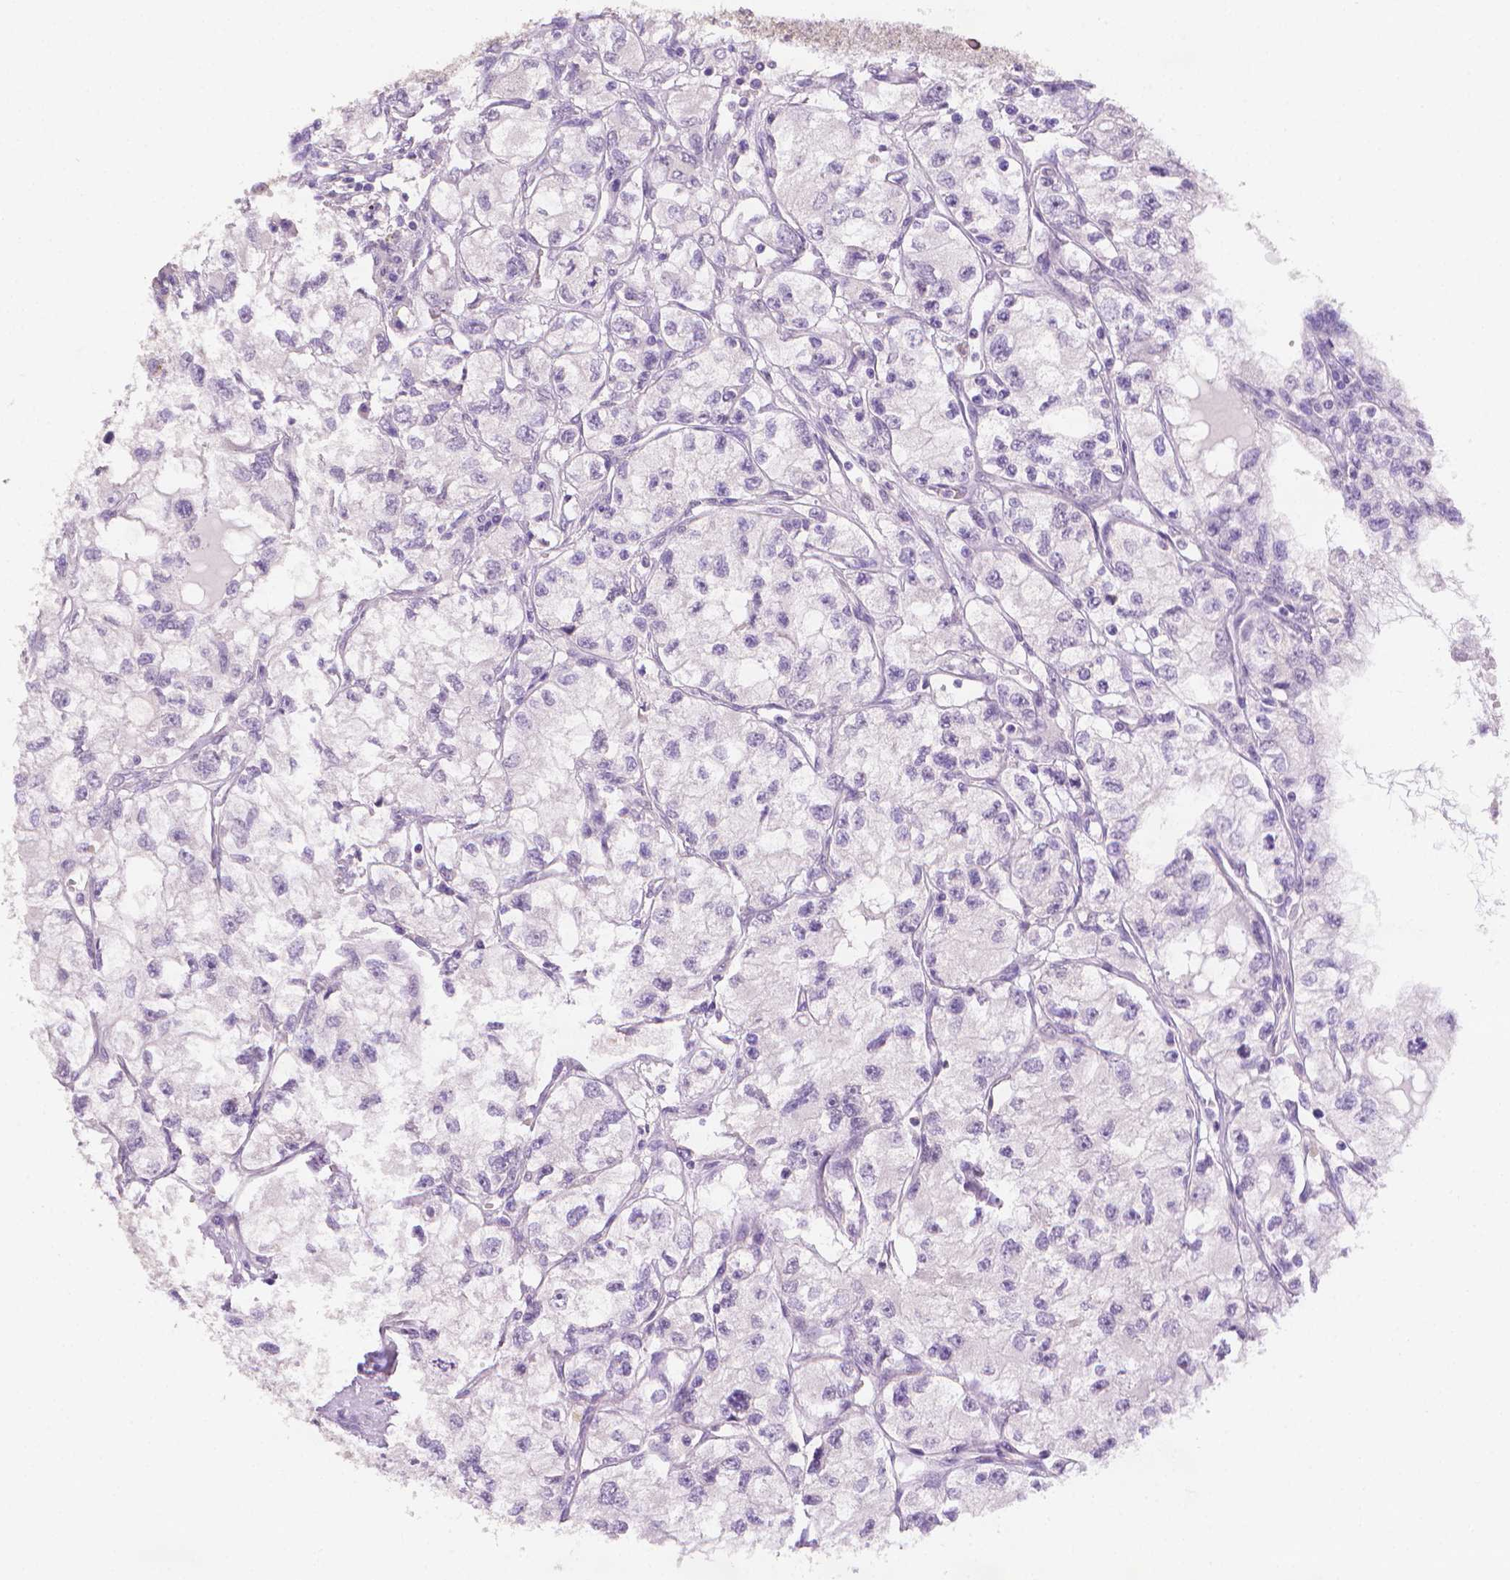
{"staining": {"intensity": "negative", "quantity": "none", "location": "none"}, "tissue": "renal cancer", "cell_type": "Tumor cells", "image_type": "cancer", "snomed": [{"axis": "morphology", "description": "Adenocarcinoma, NOS"}, {"axis": "topography", "description": "Kidney"}], "caption": "This photomicrograph is of renal cancer stained with immunohistochemistry to label a protein in brown with the nuclei are counter-stained blue. There is no expression in tumor cells.", "gene": "FASN", "patient": {"sex": "female", "age": 59}}